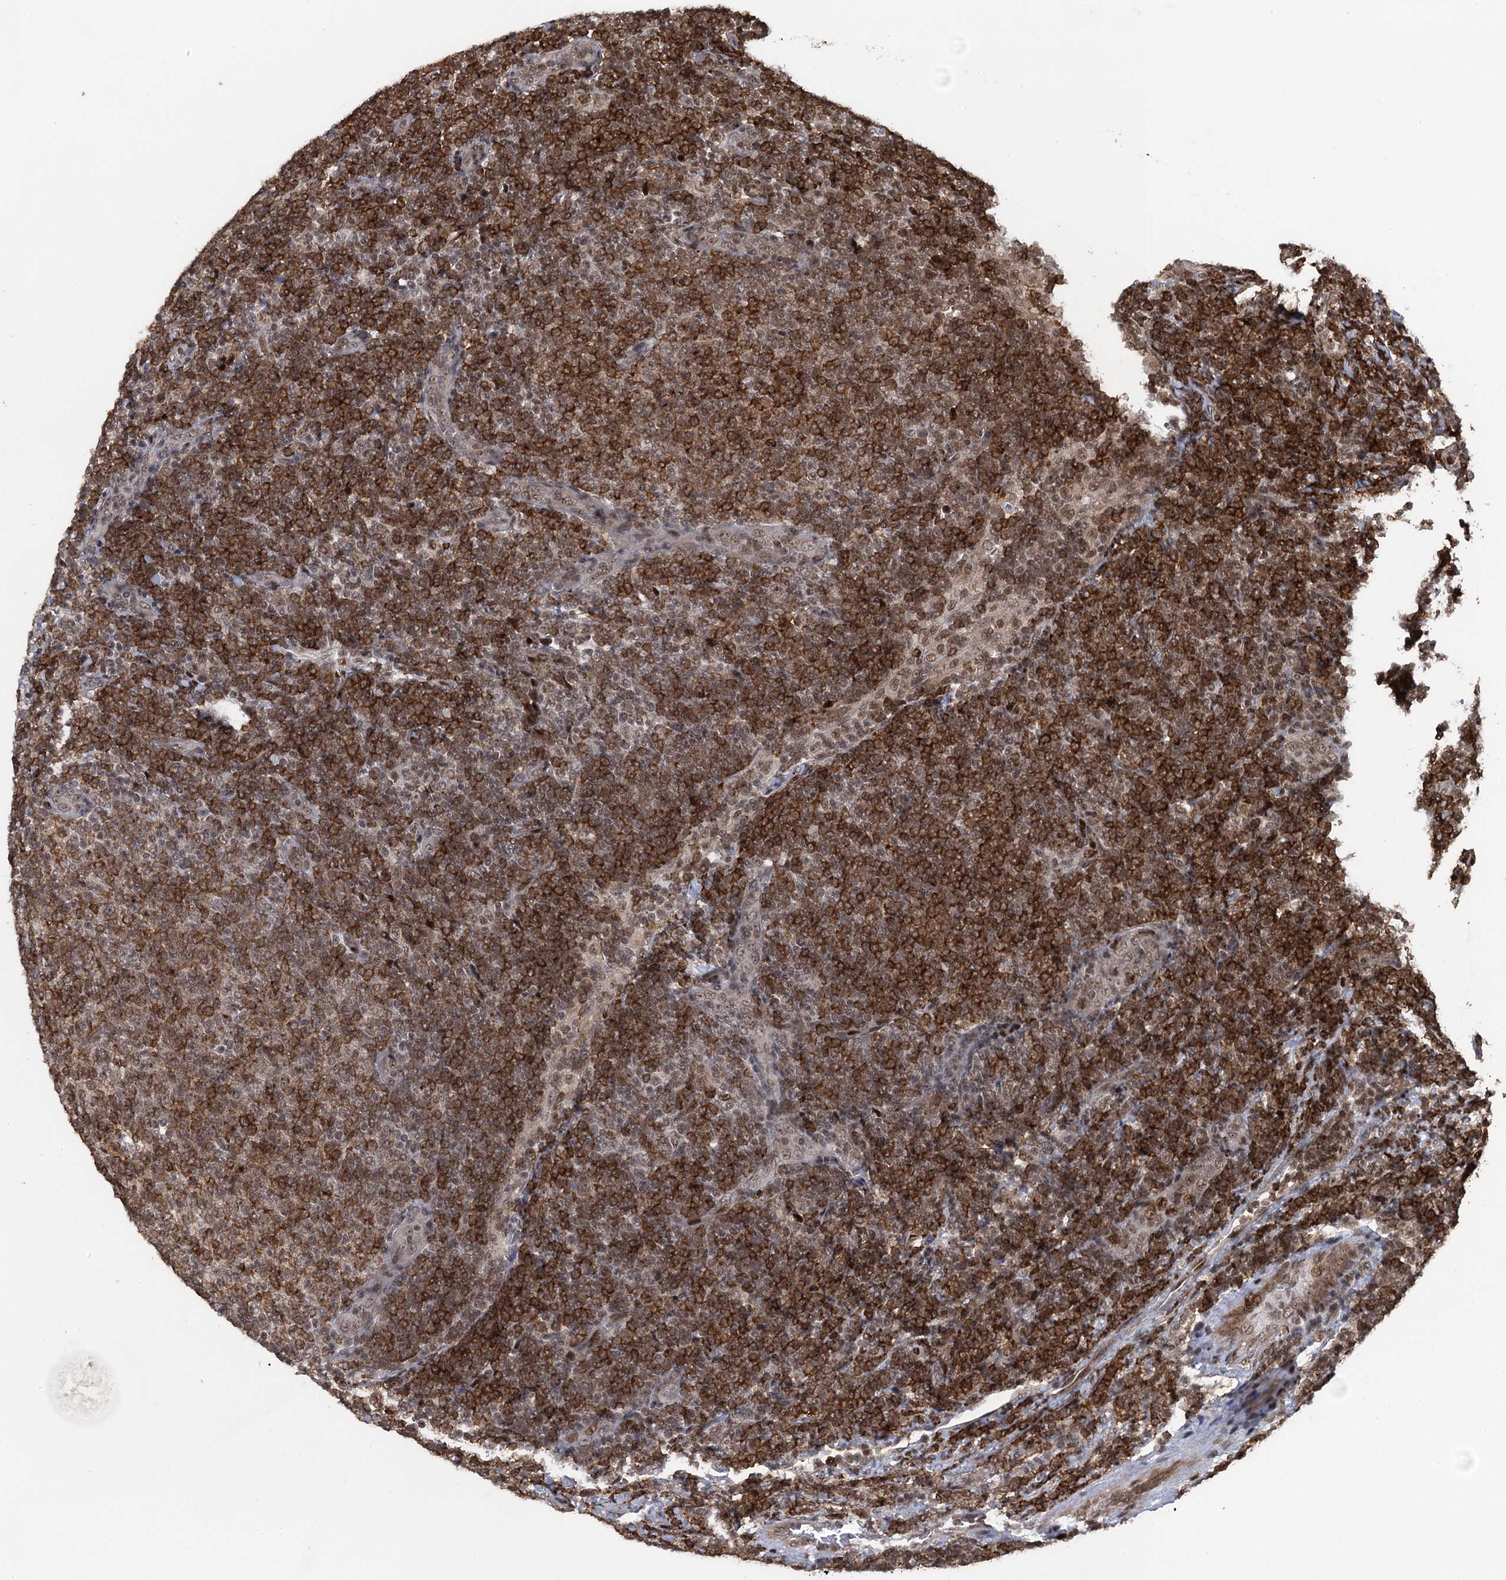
{"staining": {"intensity": "moderate", "quantity": ">75%", "location": "nuclear"}, "tissue": "lymphoma", "cell_type": "Tumor cells", "image_type": "cancer", "snomed": [{"axis": "morphology", "description": "Malignant lymphoma, non-Hodgkin's type, Low grade"}, {"axis": "topography", "description": "Lymph node"}], "caption": "A brown stain highlights moderate nuclear positivity of a protein in human lymphoma tumor cells.", "gene": "ZNF169", "patient": {"sex": "male", "age": 66}}